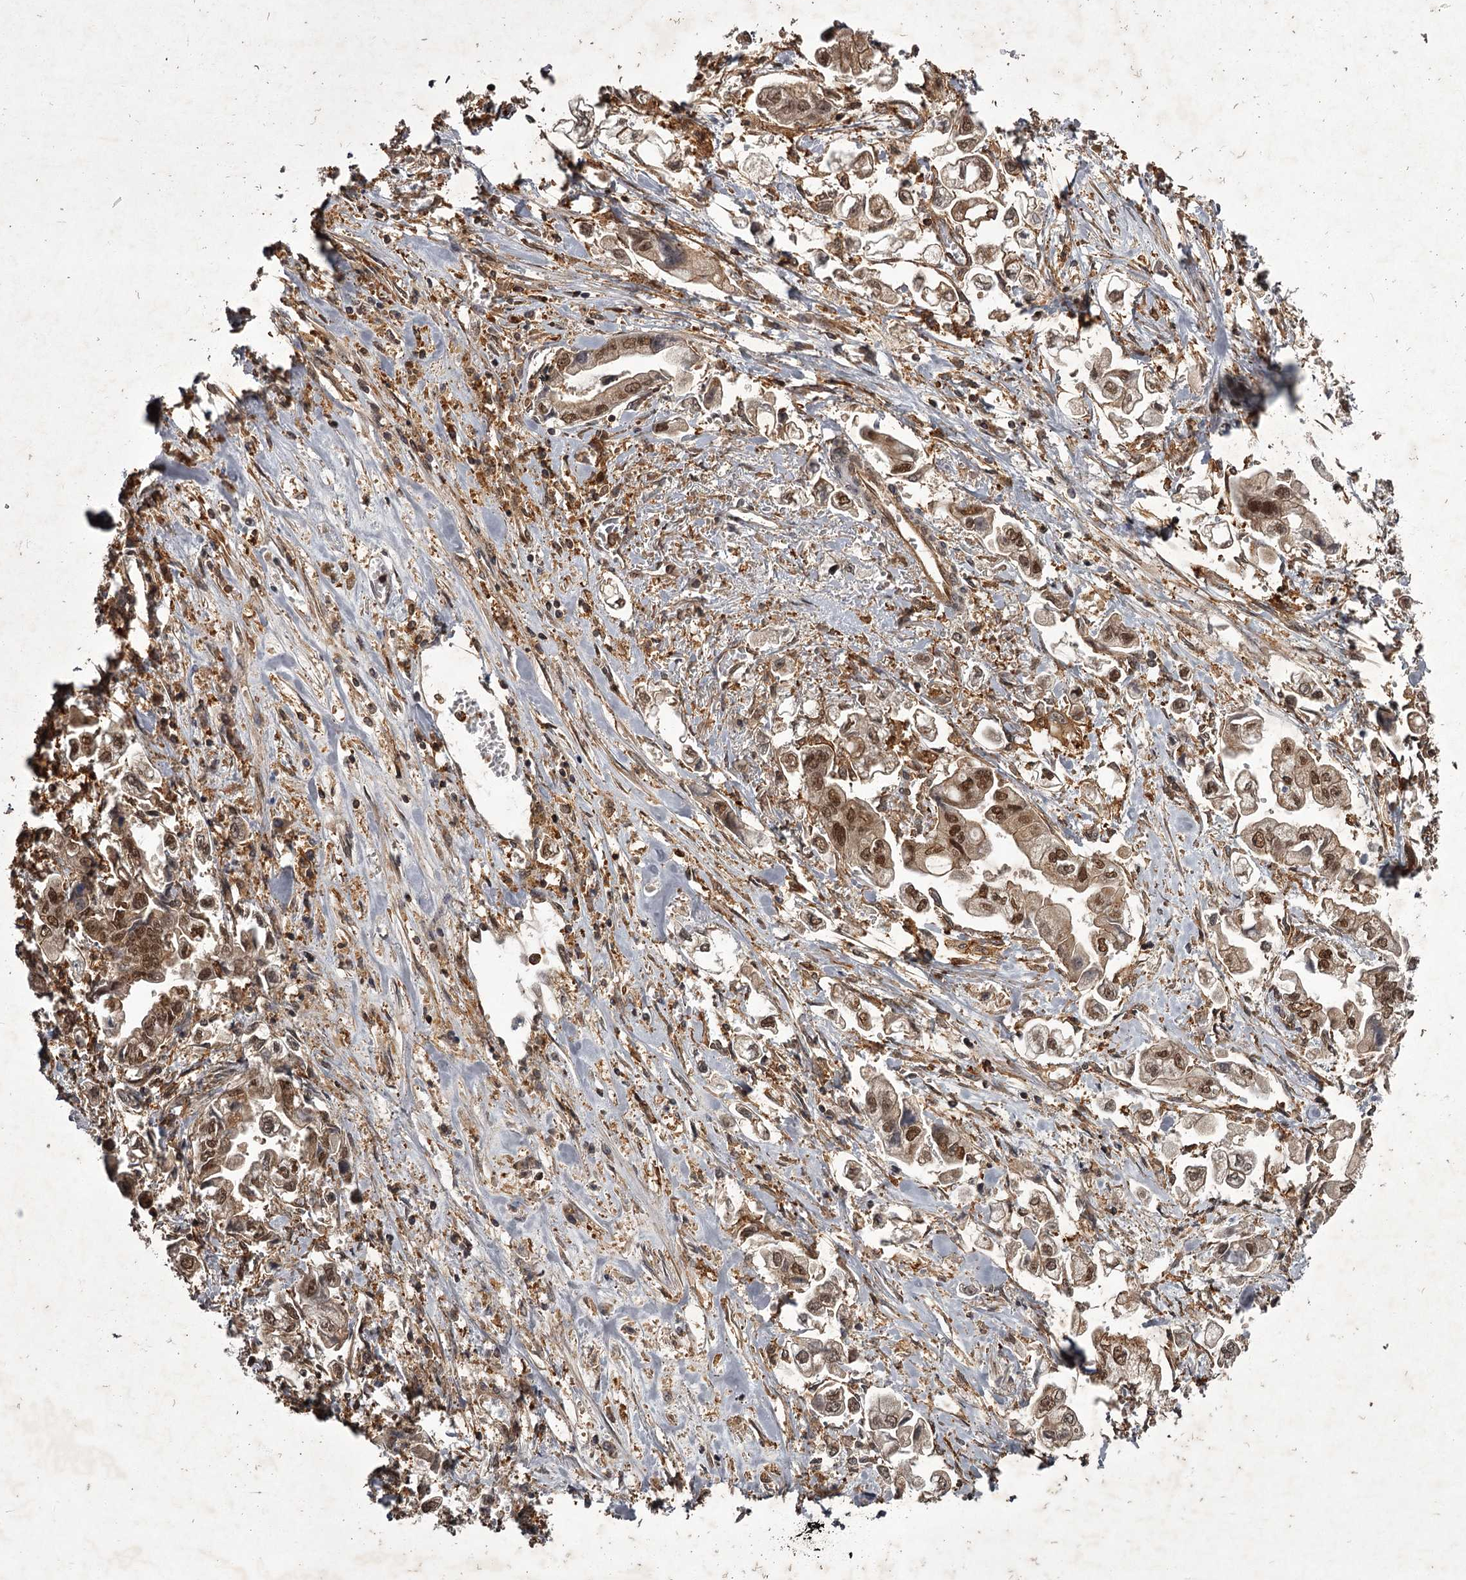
{"staining": {"intensity": "moderate", "quantity": ">75%", "location": "cytoplasmic/membranous,nuclear"}, "tissue": "stomach cancer", "cell_type": "Tumor cells", "image_type": "cancer", "snomed": [{"axis": "morphology", "description": "Adenocarcinoma, NOS"}, {"axis": "topography", "description": "Stomach"}], "caption": "Immunohistochemistry (IHC) image of neoplastic tissue: adenocarcinoma (stomach) stained using IHC displays medium levels of moderate protein expression localized specifically in the cytoplasmic/membranous and nuclear of tumor cells, appearing as a cytoplasmic/membranous and nuclear brown color.", "gene": "TBC1D23", "patient": {"sex": "male", "age": 62}}